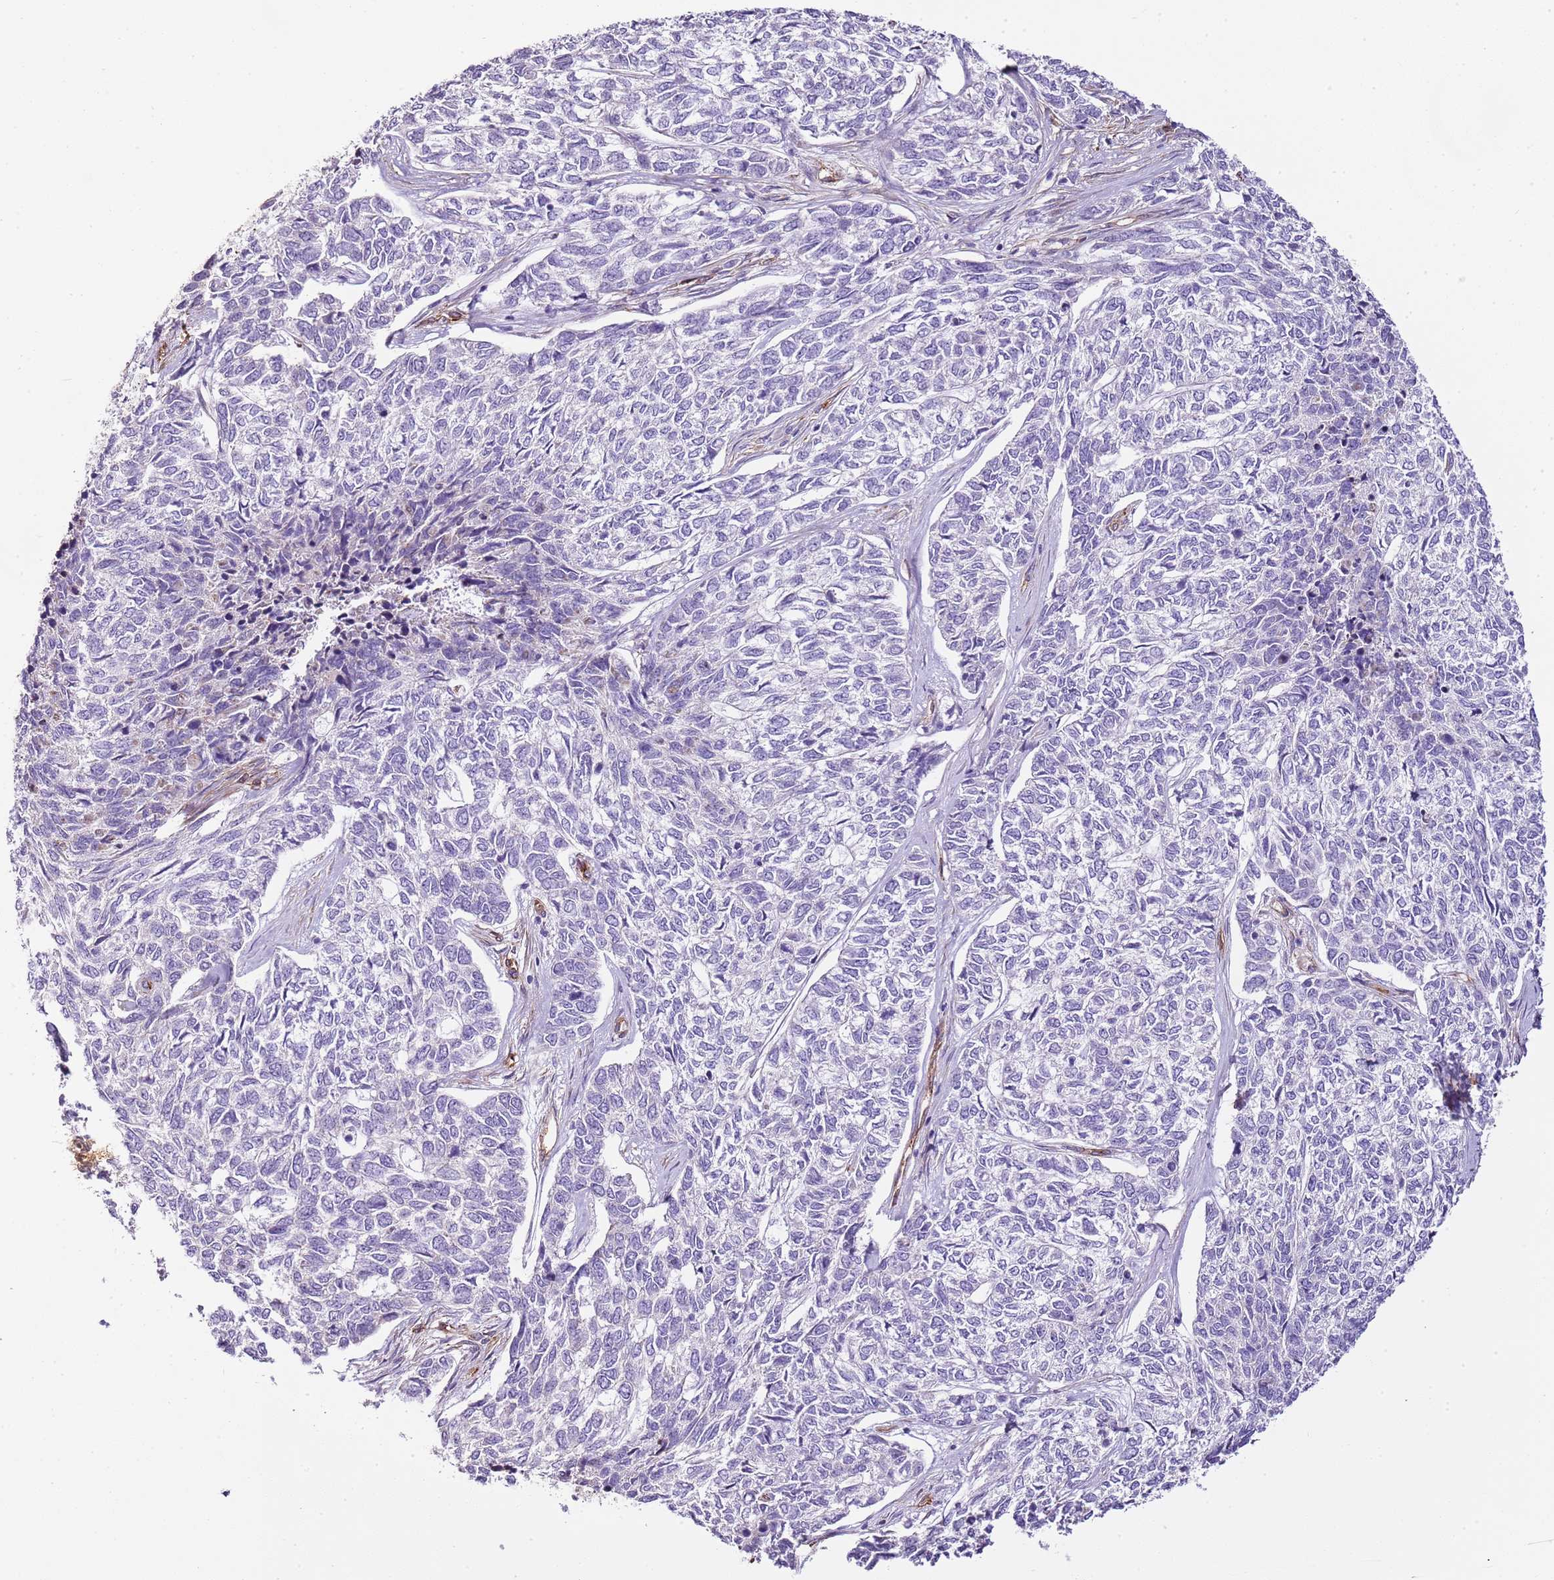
{"staining": {"intensity": "negative", "quantity": "none", "location": "none"}, "tissue": "skin cancer", "cell_type": "Tumor cells", "image_type": "cancer", "snomed": [{"axis": "morphology", "description": "Basal cell carcinoma"}, {"axis": "topography", "description": "Skin"}], "caption": "Tumor cells are negative for protein expression in human skin basal cell carcinoma. Brightfield microscopy of IHC stained with DAB (brown) and hematoxylin (blue), captured at high magnification.", "gene": "CTDSPL", "patient": {"sex": "female", "age": 65}}